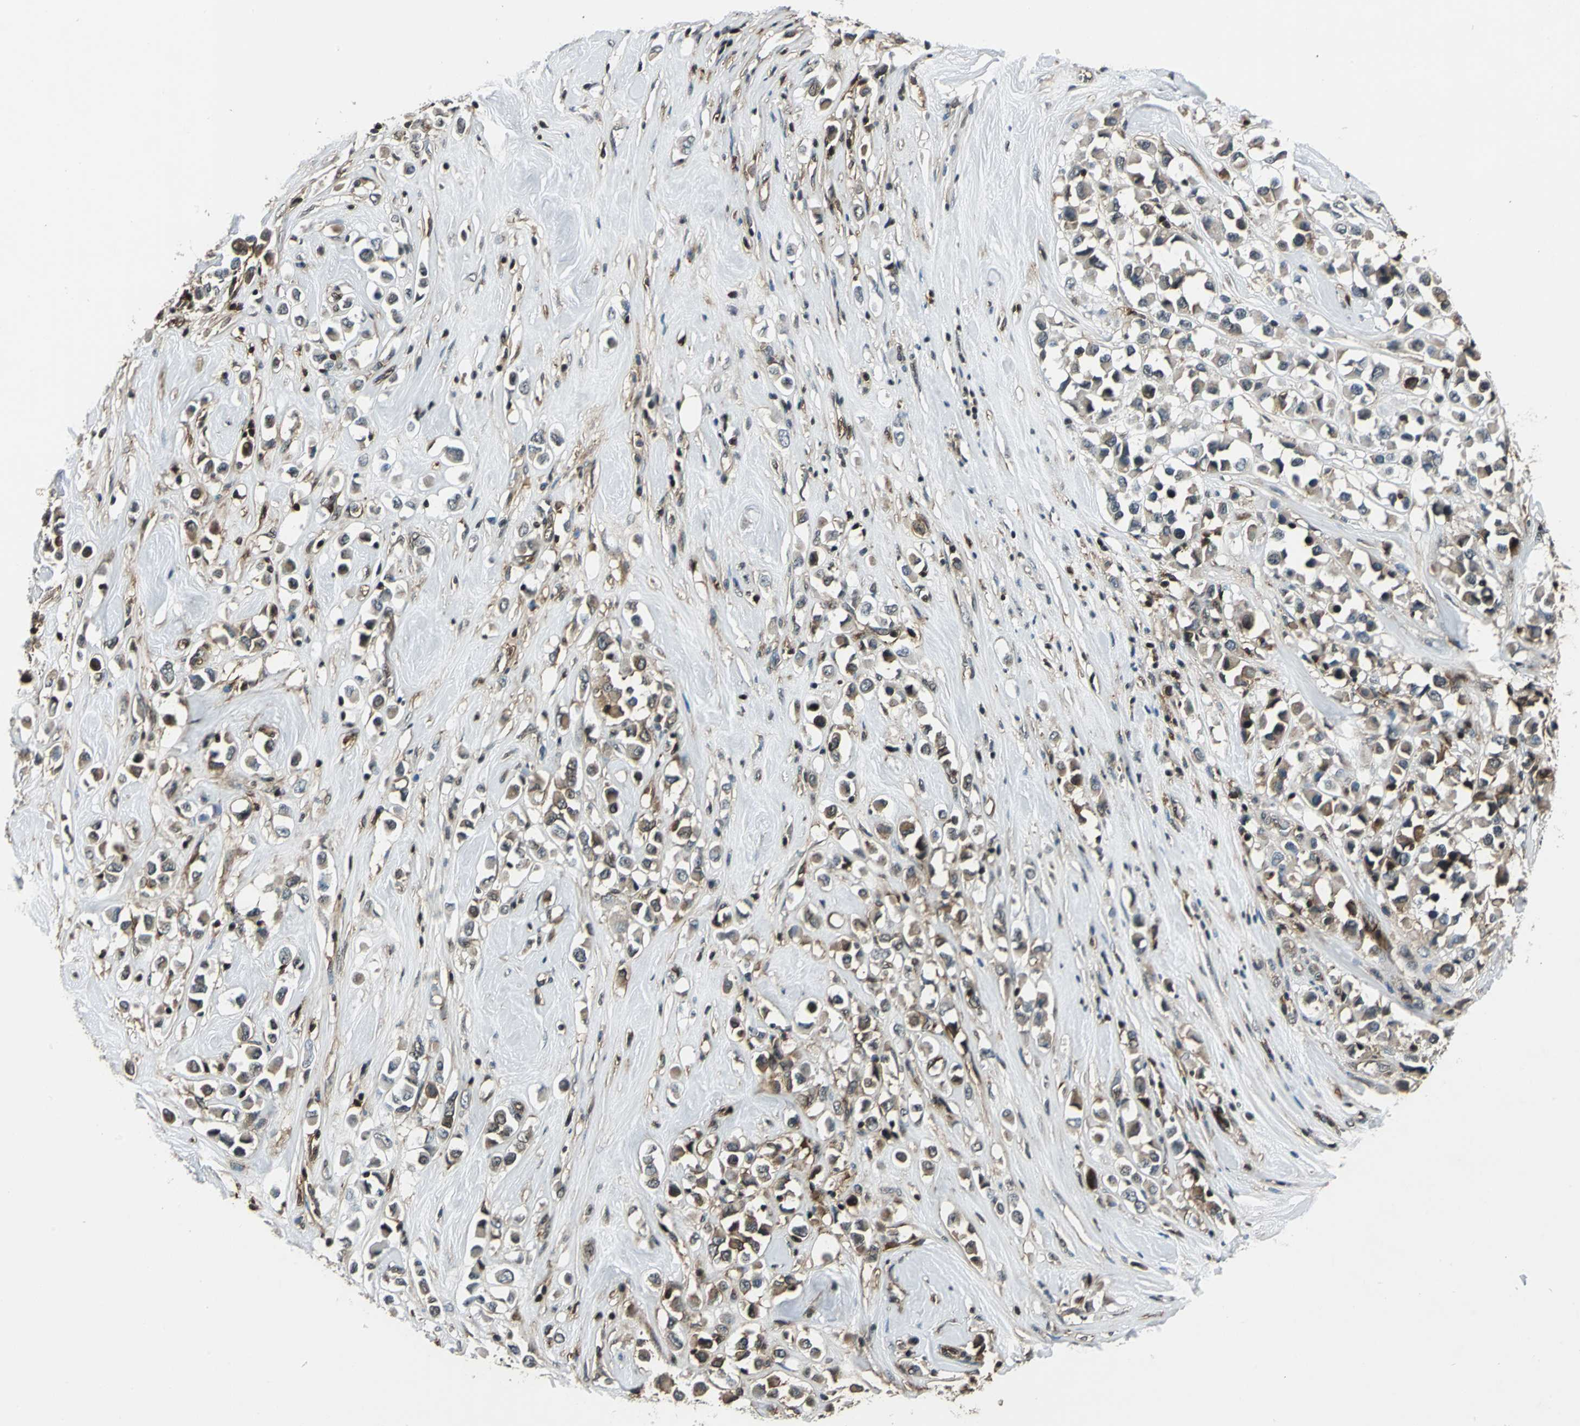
{"staining": {"intensity": "weak", "quantity": ">75%", "location": "cytoplasmic/membranous,nuclear"}, "tissue": "breast cancer", "cell_type": "Tumor cells", "image_type": "cancer", "snomed": [{"axis": "morphology", "description": "Duct carcinoma"}, {"axis": "topography", "description": "Breast"}], "caption": "An image showing weak cytoplasmic/membranous and nuclear staining in approximately >75% of tumor cells in breast cancer (invasive ductal carcinoma), as visualized by brown immunohistochemical staining.", "gene": "NR2C2", "patient": {"sex": "female", "age": 61}}